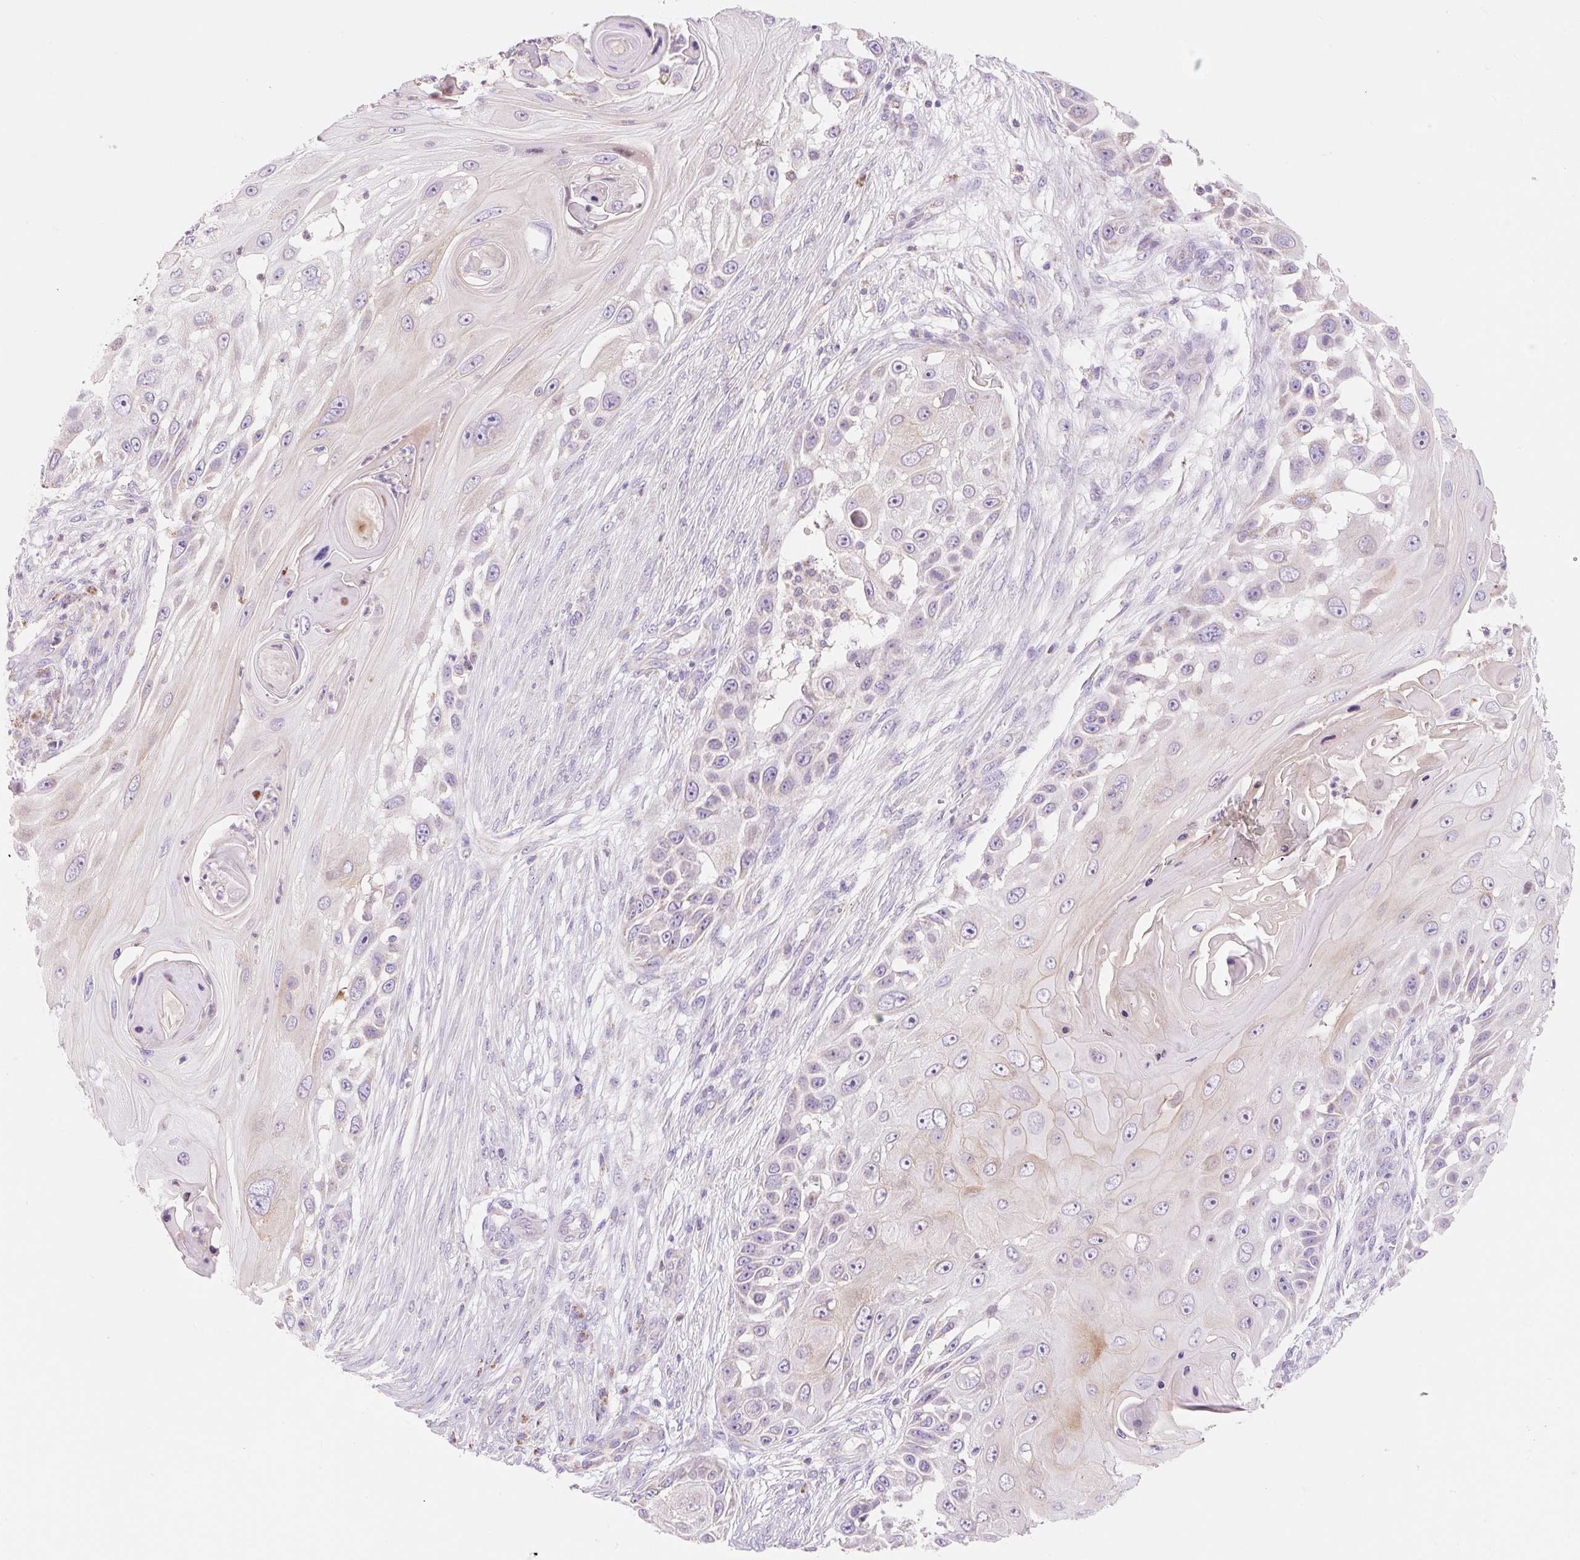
{"staining": {"intensity": "negative", "quantity": "none", "location": "none"}, "tissue": "skin cancer", "cell_type": "Tumor cells", "image_type": "cancer", "snomed": [{"axis": "morphology", "description": "Squamous cell carcinoma, NOS"}, {"axis": "topography", "description": "Skin"}], "caption": "The micrograph displays no staining of tumor cells in skin squamous cell carcinoma.", "gene": "DHX35", "patient": {"sex": "female", "age": 44}}